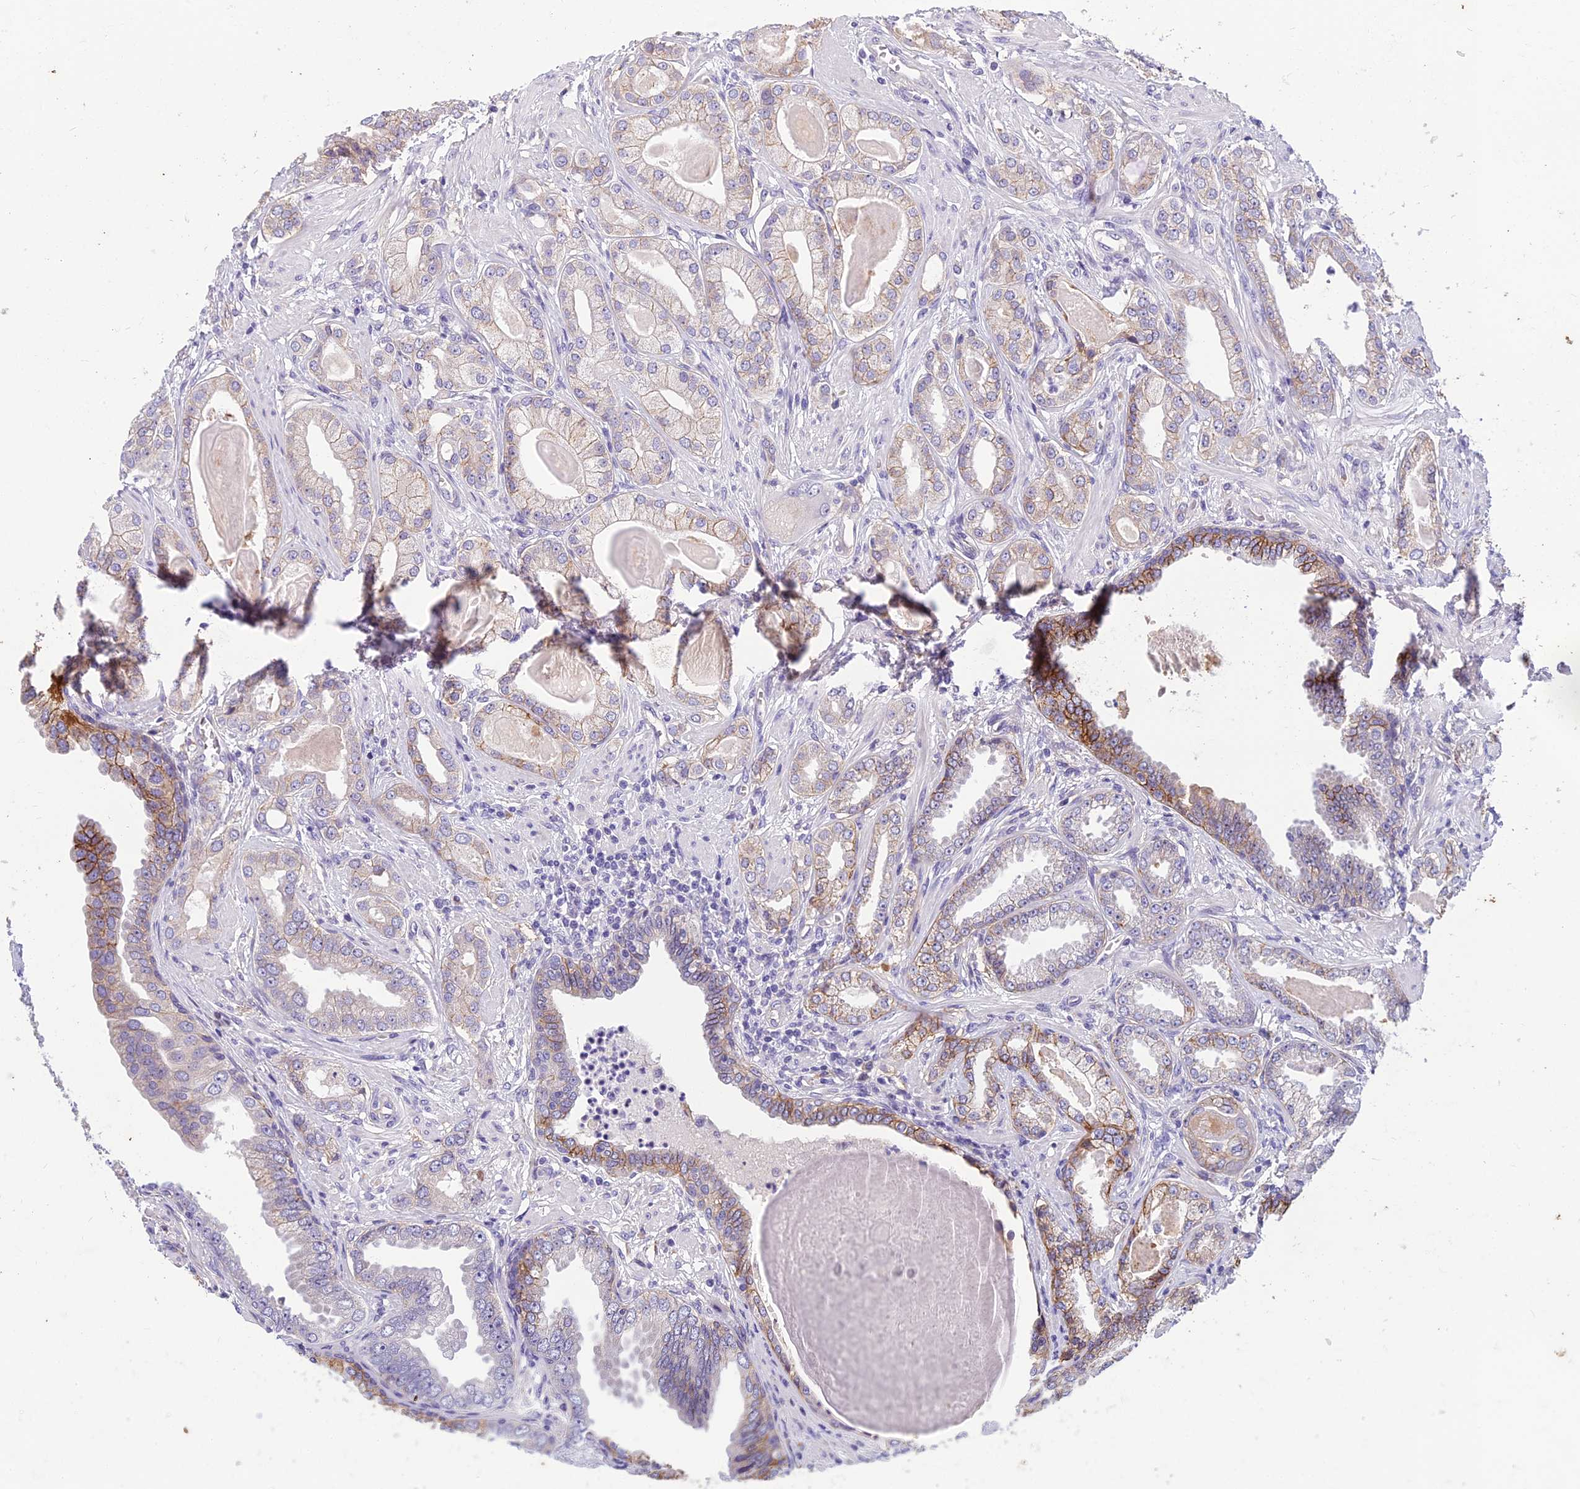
{"staining": {"intensity": "weak", "quantity": "<25%", "location": "cytoplasmic/membranous"}, "tissue": "prostate cancer", "cell_type": "Tumor cells", "image_type": "cancer", "snomed": [{"axis": "morphology", "description": "Adenocarcinoma, Low grade"}, {"axis": "topography", "description": "Prostate"}], "caption": "Immunohistochemical staining of human prostate cancer shows no significant expression in tumor cells.", "gene": "TSPAN15", "patient": {"sex": "male", "age": 64}}